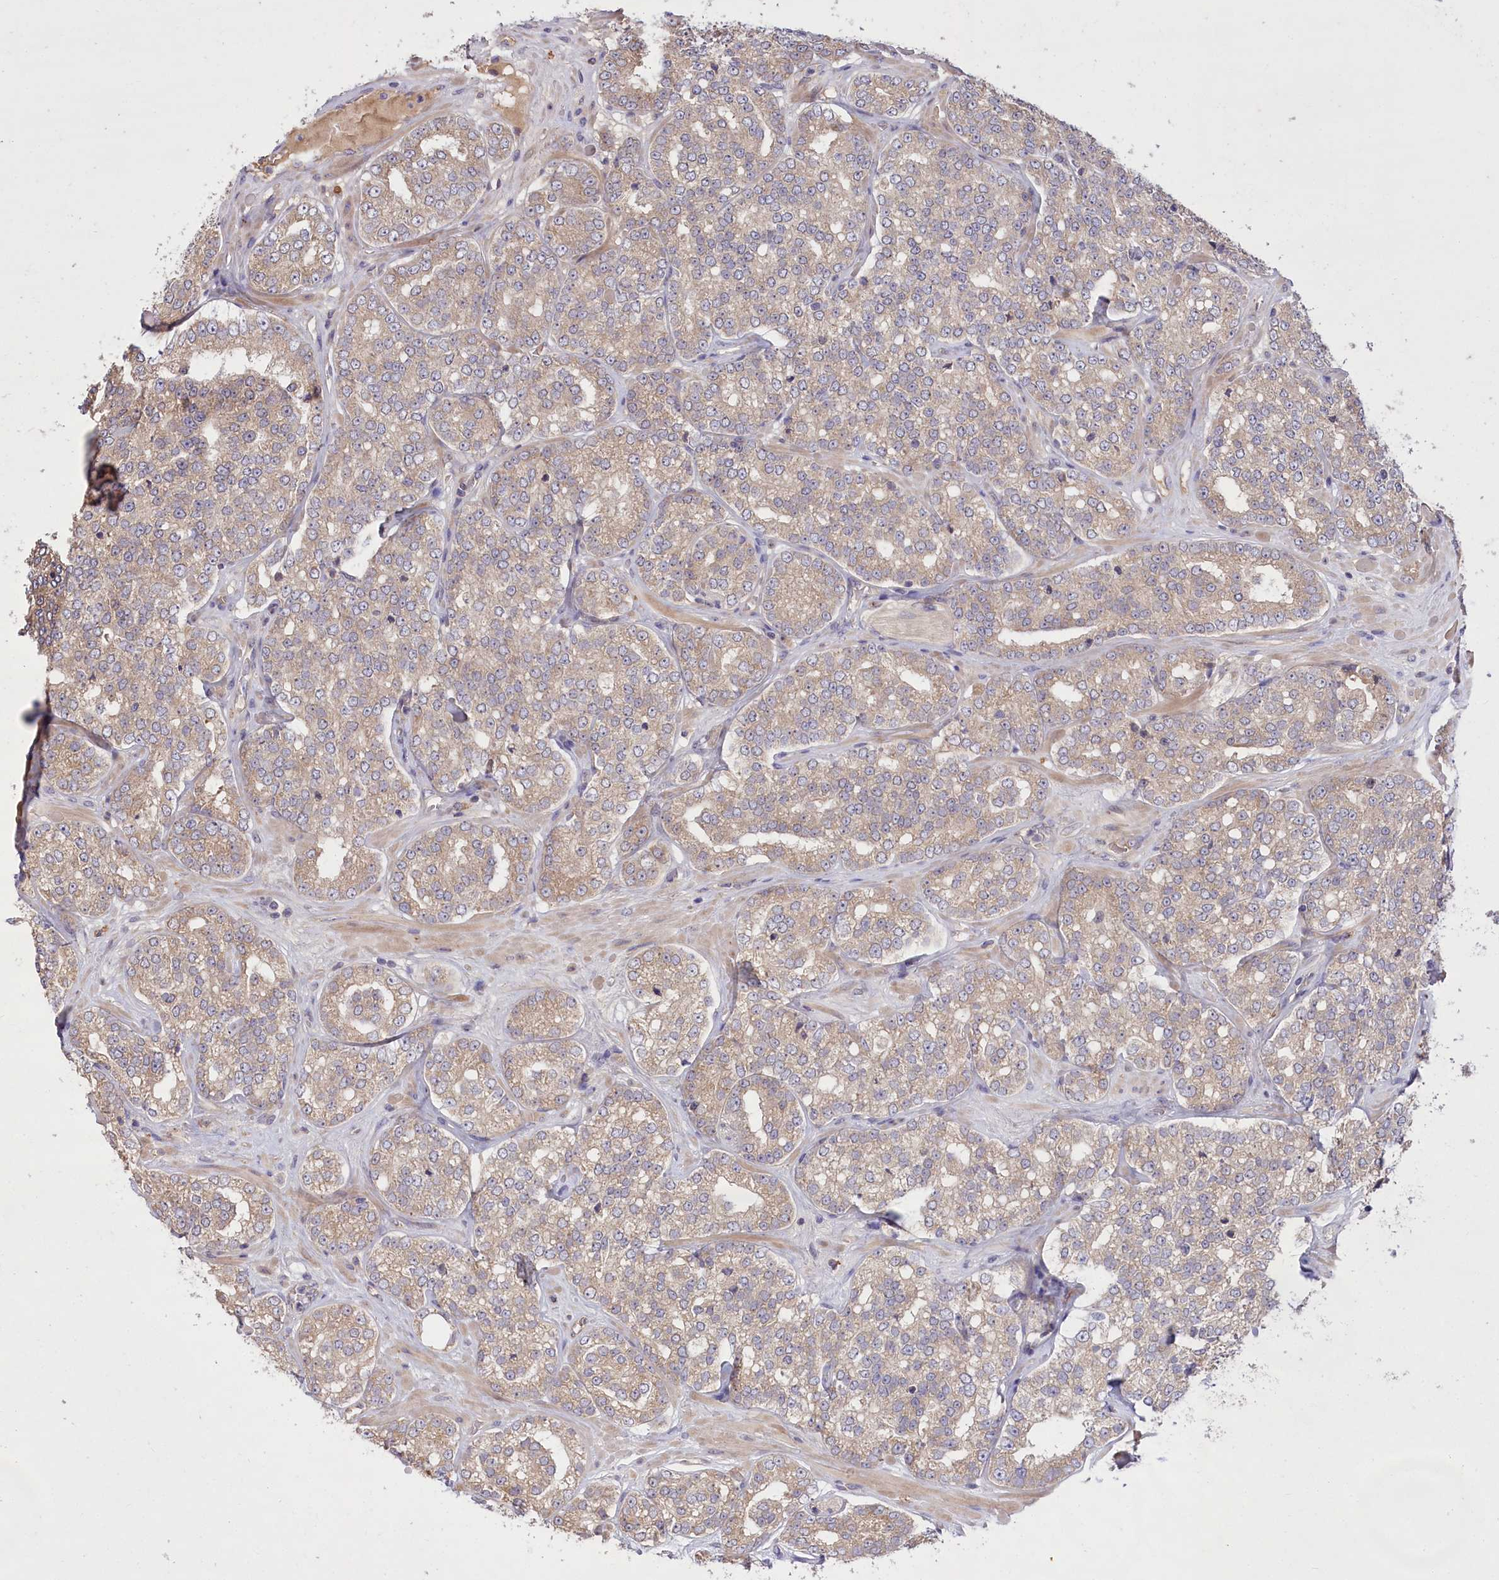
{"staining": {"intensity": "weak", "quantity": ">75%", "location": "cytoplasmic/membranous"}, "tissue": "prostate cancer", "cell_type": "Tumor cells", "image_type": "cancer", "snomed": [{"axis": "morphology", "description": "Normal tissue, NOS"}, {"axis": "morphology", "description": "Adenocarcinoma, High grade"}, {"axis": "topography", "description": "Prostate"}], "caption": "An IHC histopathology image of neoplastic tissue is shown. Protein staining in brown highlights weak cytoplasmic/membranous positivity in prostate cancer (adenocarcinoma (high-grade)) within tumor cells.", "gene": "PBLD", "patient": {"sex": "male", "age": 83}}